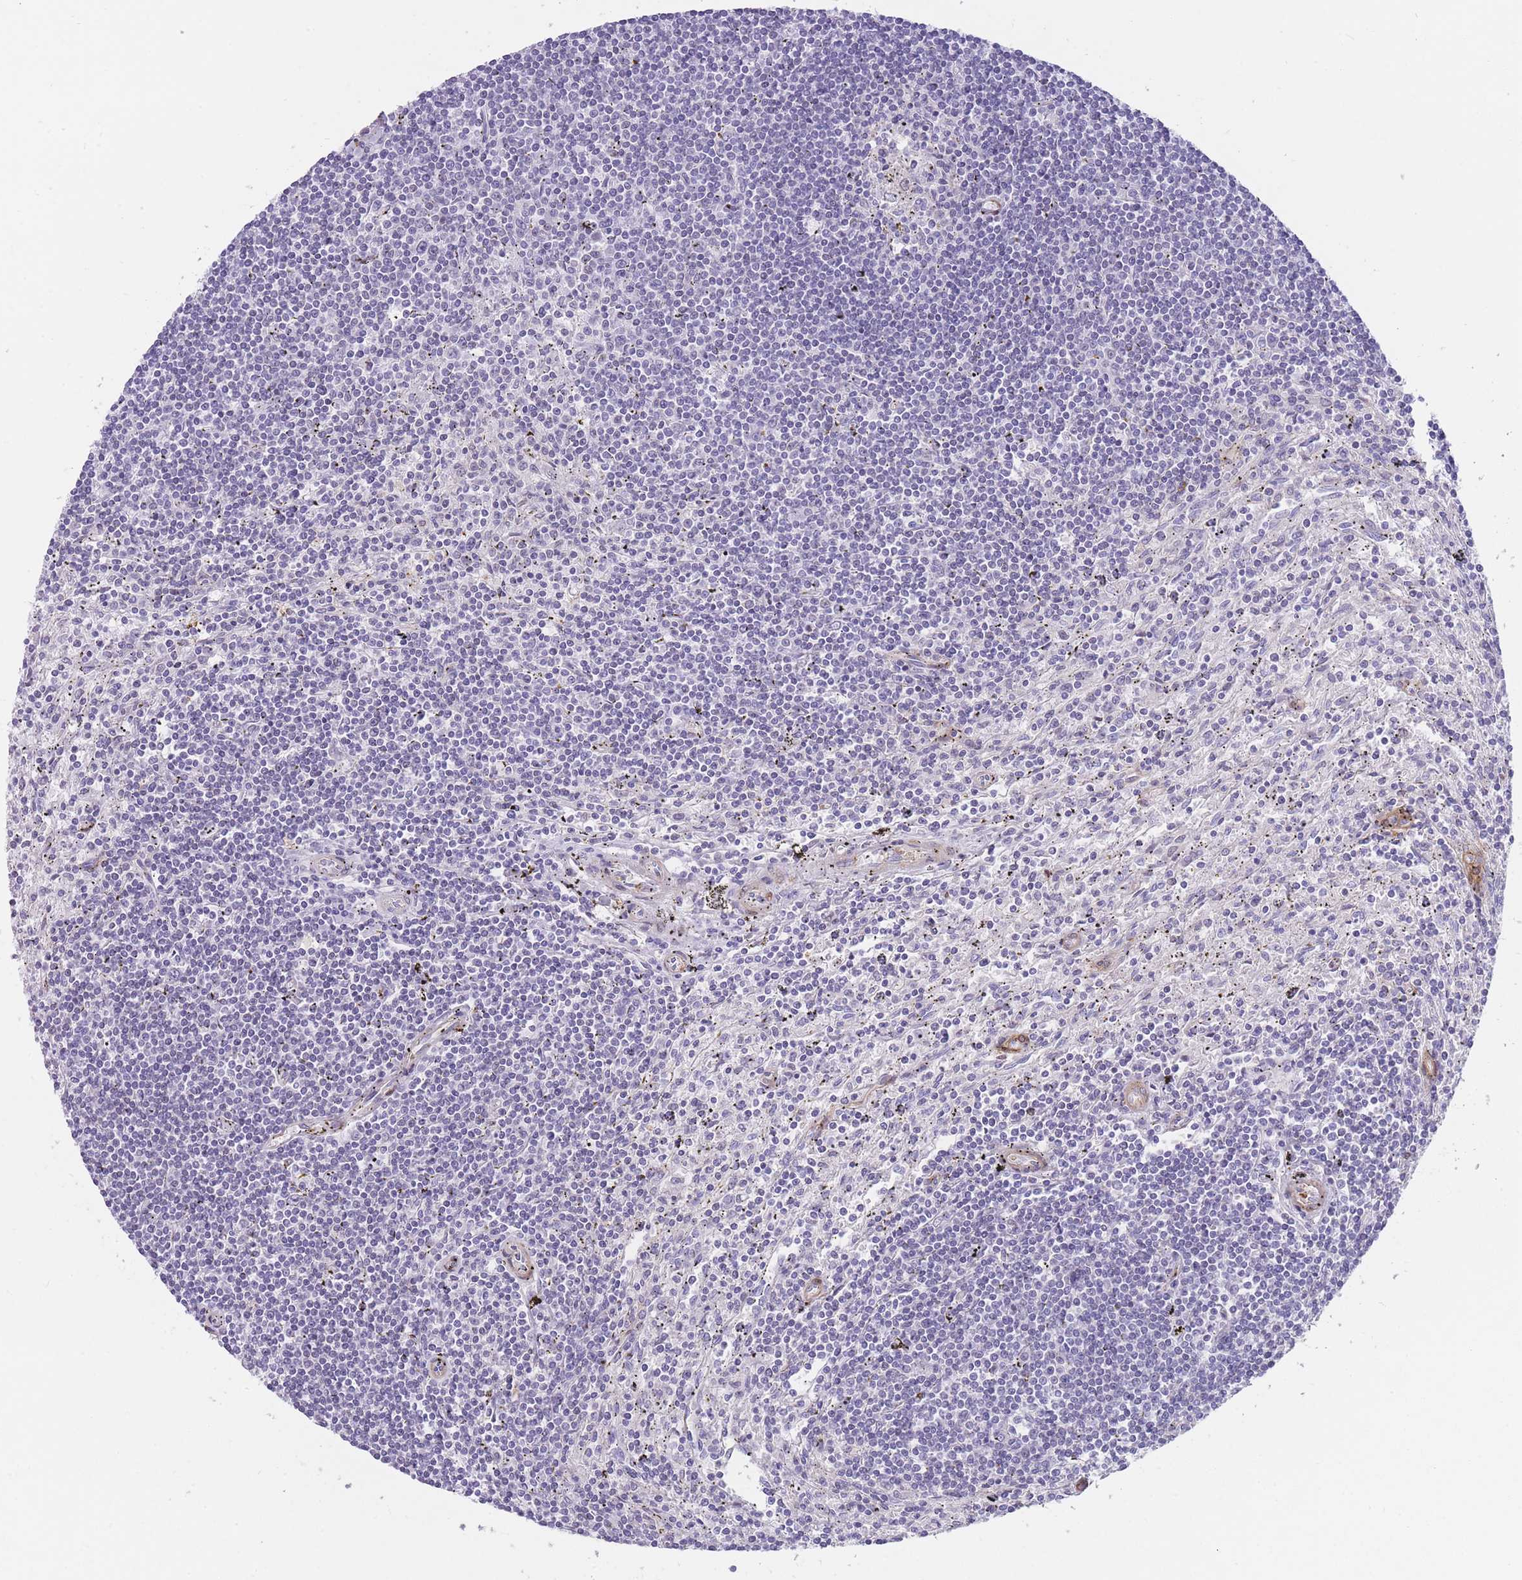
{"staining": {"intensity": "negative", "quantity": "none", "location": "none"}, "tissue": "lymphoma", "cell_type": "Tumor cells", "image_type": "cancer", "snomed": [{"axis": "morphology", "description": "Malignant lymphoma, non-Hodgkin's type, Low grade"}, {"axis": "topography", "description": "Spleen"}], "caption": "A photomicrograph of human malignant lymphoma, non-Hodgkin's type (low-grade) is negative for staining in tumor cells.", "gene": "OR11H12", "patient": {"sex": "male", "age": 76}}